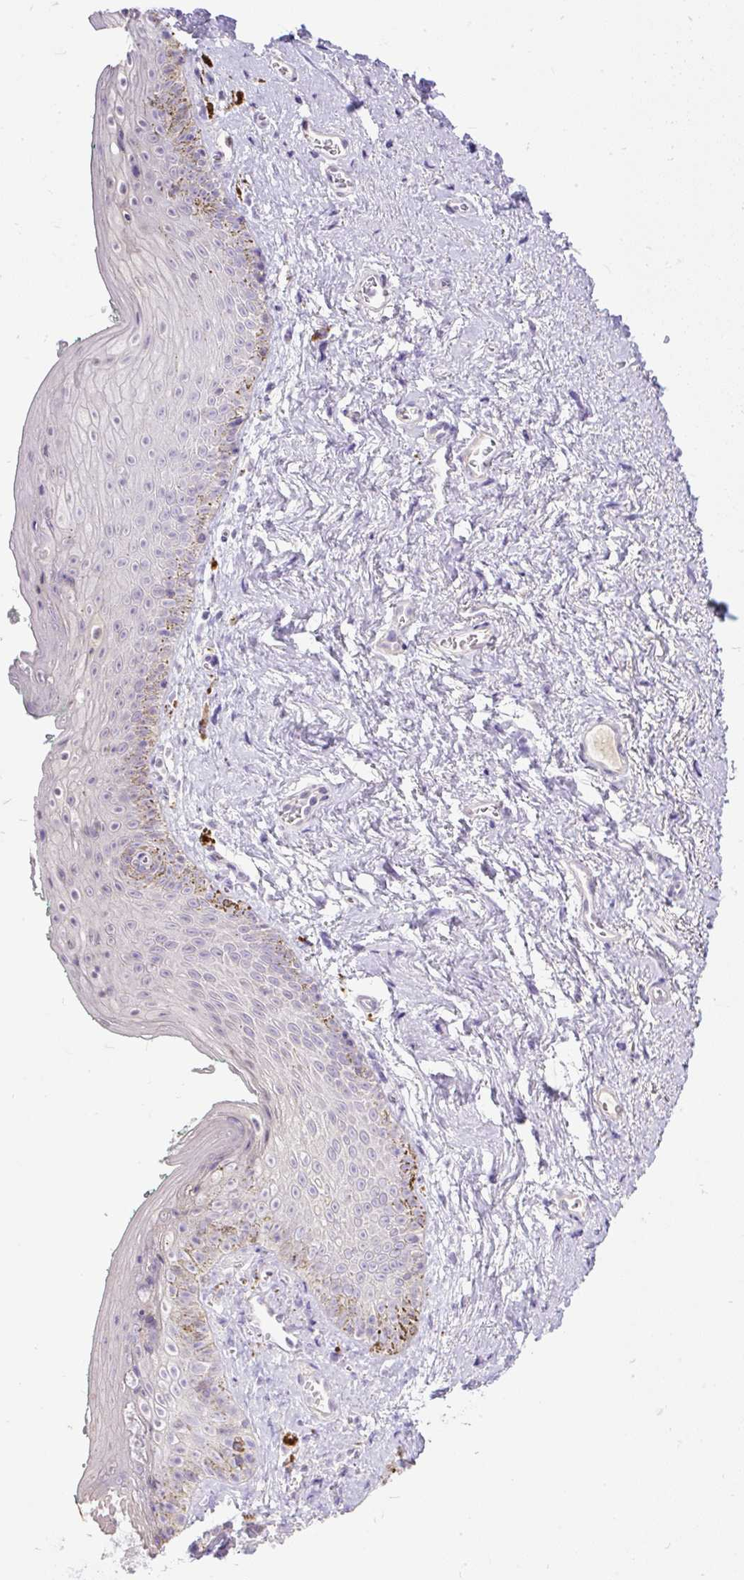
{"staining": {"intensity": "moderate", "quantity": "<25%", "location": "cytoplasmic/membranous"}, "tissue": "vagina", "cell_type": "Squamous epithelial cells", "image_type": "normal", "snomed": [{"axis": "morphology", "description": "Normal tissue, NOS"}, {"axis": "topography", "description": "Vulva"}, {"axis": "topography", "description": "Vagina"}, {"axis": "topography", "description": "Peripheral nerve tissue"}], "caption": "This histopathology image demonstrates IHC staining of unremarkable vagina, with low moderate cytoplasmic/membranous staining in approximately <25% of squamous epithelial cells.", "gene": "KRTAP20", "patient": {"sex": "female", "age": 66}}